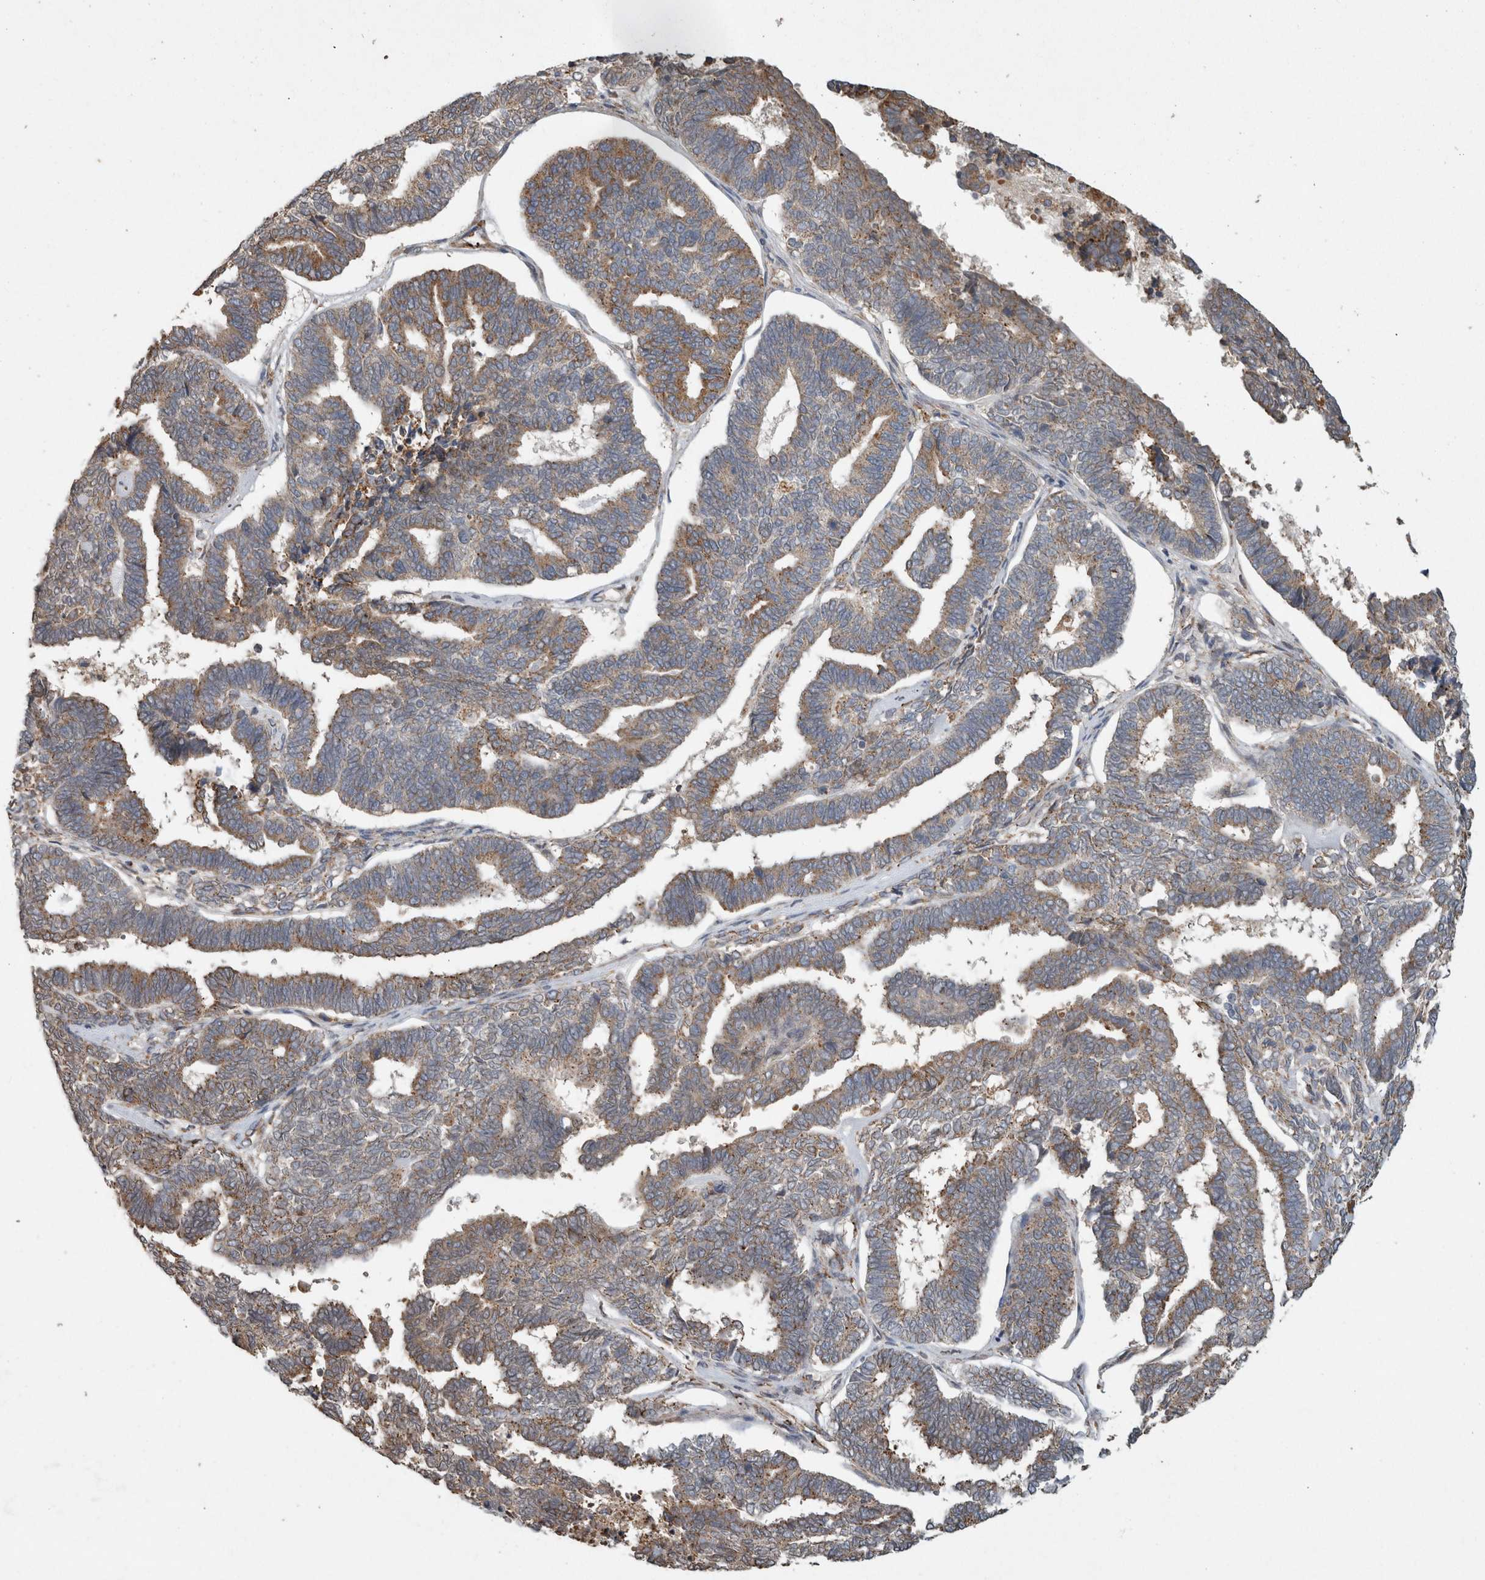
{"staining": {"intensity": "moderate", "quantity": ">75%", "location": "cytoplasmic/membranous"}, "tissue": "endometrial cancer", "cell_type": "Tumor cells", "image_type": "cancer", "snomed": [{"axis": "morphology", "description": "Adenocarcinoma, NOS"}, {"axis": "topography", "description": "Endometrium"}], "caption": "A medium amount of moderate cytoplasmic/membranous staining is appreciated in approximately >75% of tumor cells in endometrial cancer tissue. (DAB (3,3'-diaminobenzidine) IHC with brightfield microscopy, high magnification).", "gene": "ADGRL3", "patient": {"sex": "female", "age": 70}}